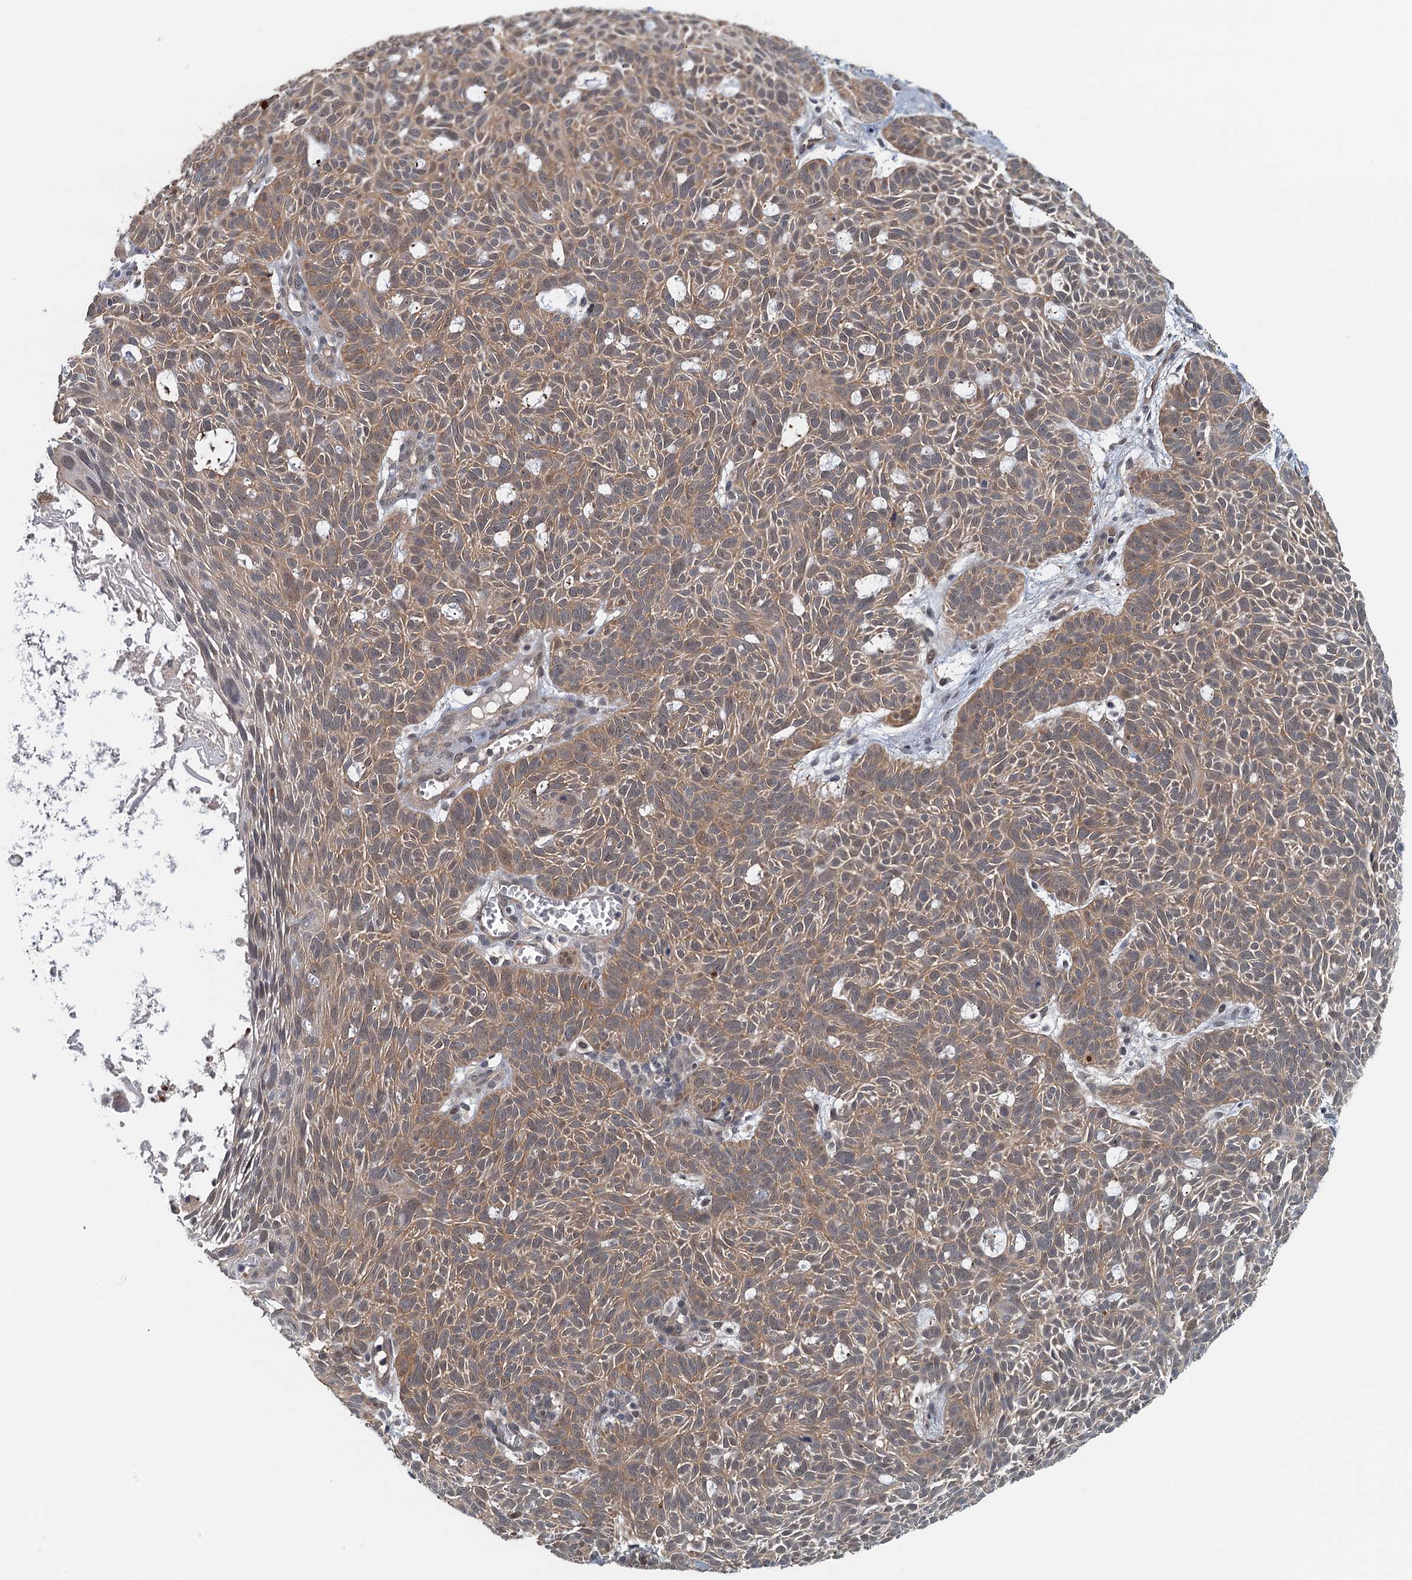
{"staining": {"intensity": "moderate", "quantity": ">75%", "location": "cytoplasmic/membranous"}, "tissue": "skin cancer", "cell_type": "Tumor cells", "image_type": "cancer", "snomed": [{"axis": "morphology", "description": "Basal cell carcinoma"}, {"axis": "topography", "description": "Skin"}], "caption": "Tumor cells demonstrate medium levels of moderate cytoplasmic/membranous positivity in approximately >75% of cells in skin basal cell carcinoma. The staining was performed using DAB (3,3'-diaminobenzidine), with brown indicating positive protein expression. Nuclei are stained blue with hematoxylin.", "gene": "TAS2R42", "patient": {"sex": "male", "age": 69}}